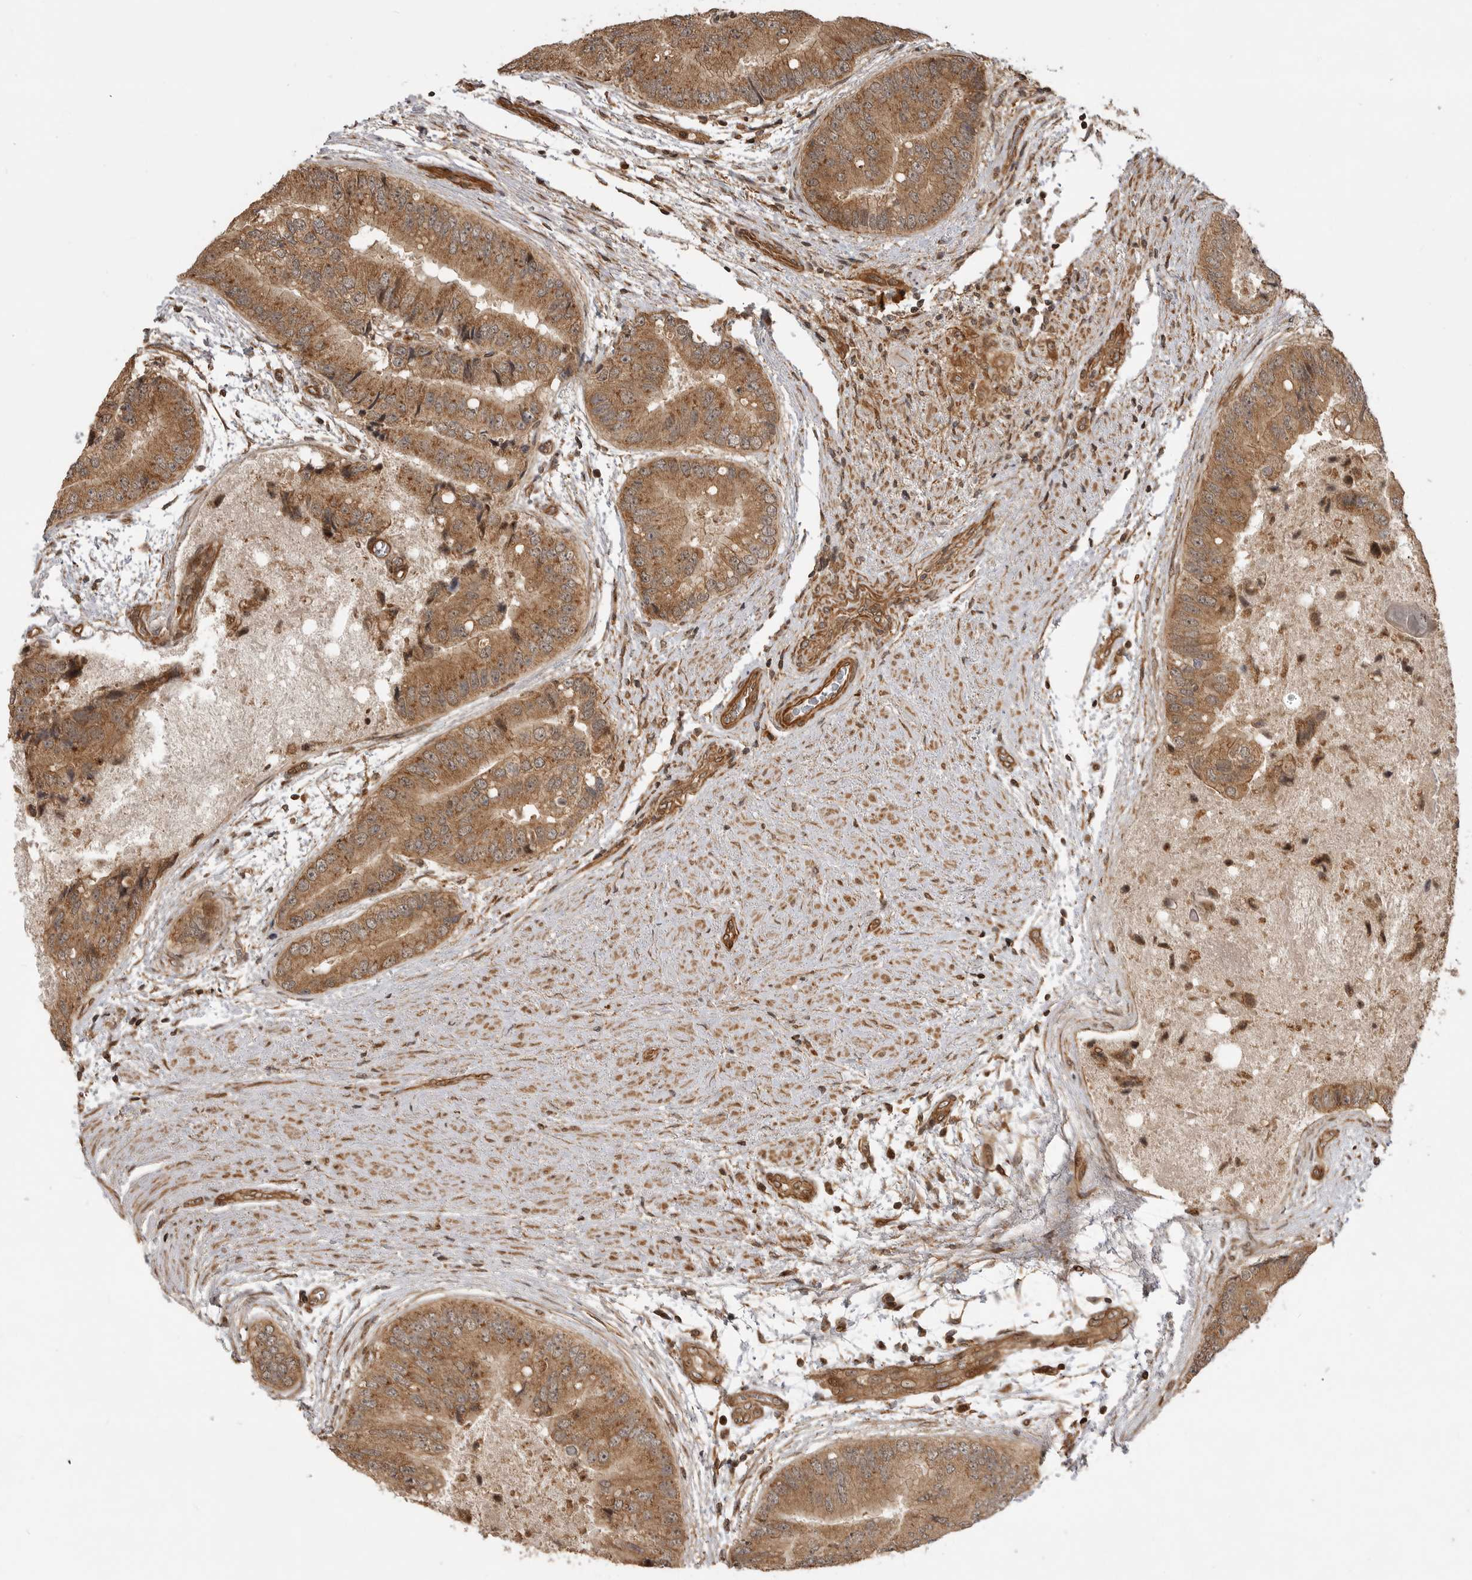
{"staining": {"intensity": "moderate", "quantity": ">75%", "location": "cytoplasmic/membranous"}, "tissue": "prostate cancer", "cell_type": "Tumor cells", "image_type": "cancer", "snomed": [{"axis": "morphology", "description": "Adenocarcinoma, High grade"}, {"axis": "topography", "description": "Prostate"}], "caption": "The photomicrograph demonstrates staining of prostate cancer, revealing moderate cytoplasmic/membranous protein expression (brown color) within tumor cells.", "gene": "ADPRS", "patient": {"sex": "male", "age": 70}}